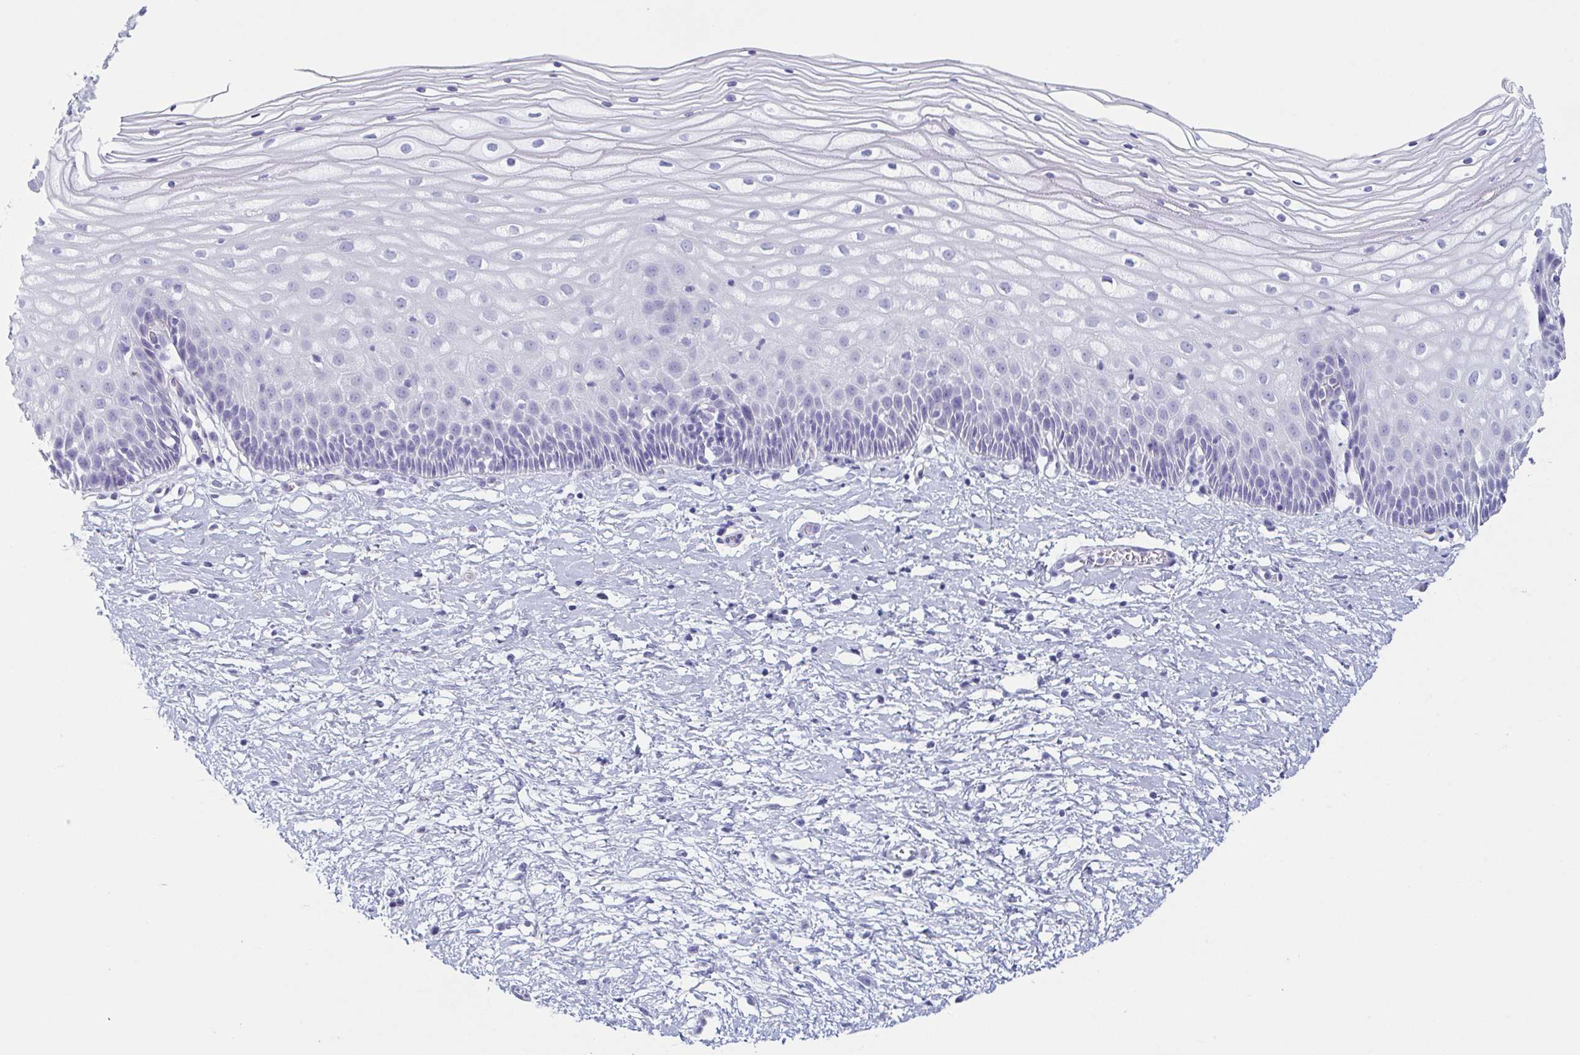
{"staining": {"intensity": "negative", "quantity": "none", "location": "none"}, "tissue": "cervix", "cell_type": "Glandular cells", "image_type": "normal", "snomed": [{"axis": "morphology", "description": "Normal tissue, NOS"}, {"axis": "topography", "description": "Cervix"}], "caption": "IHC of normal human cervix exhibits no expression in glandular cells.", "gene": "PRR27", "patient": {"sex": "female", "age": 36}}